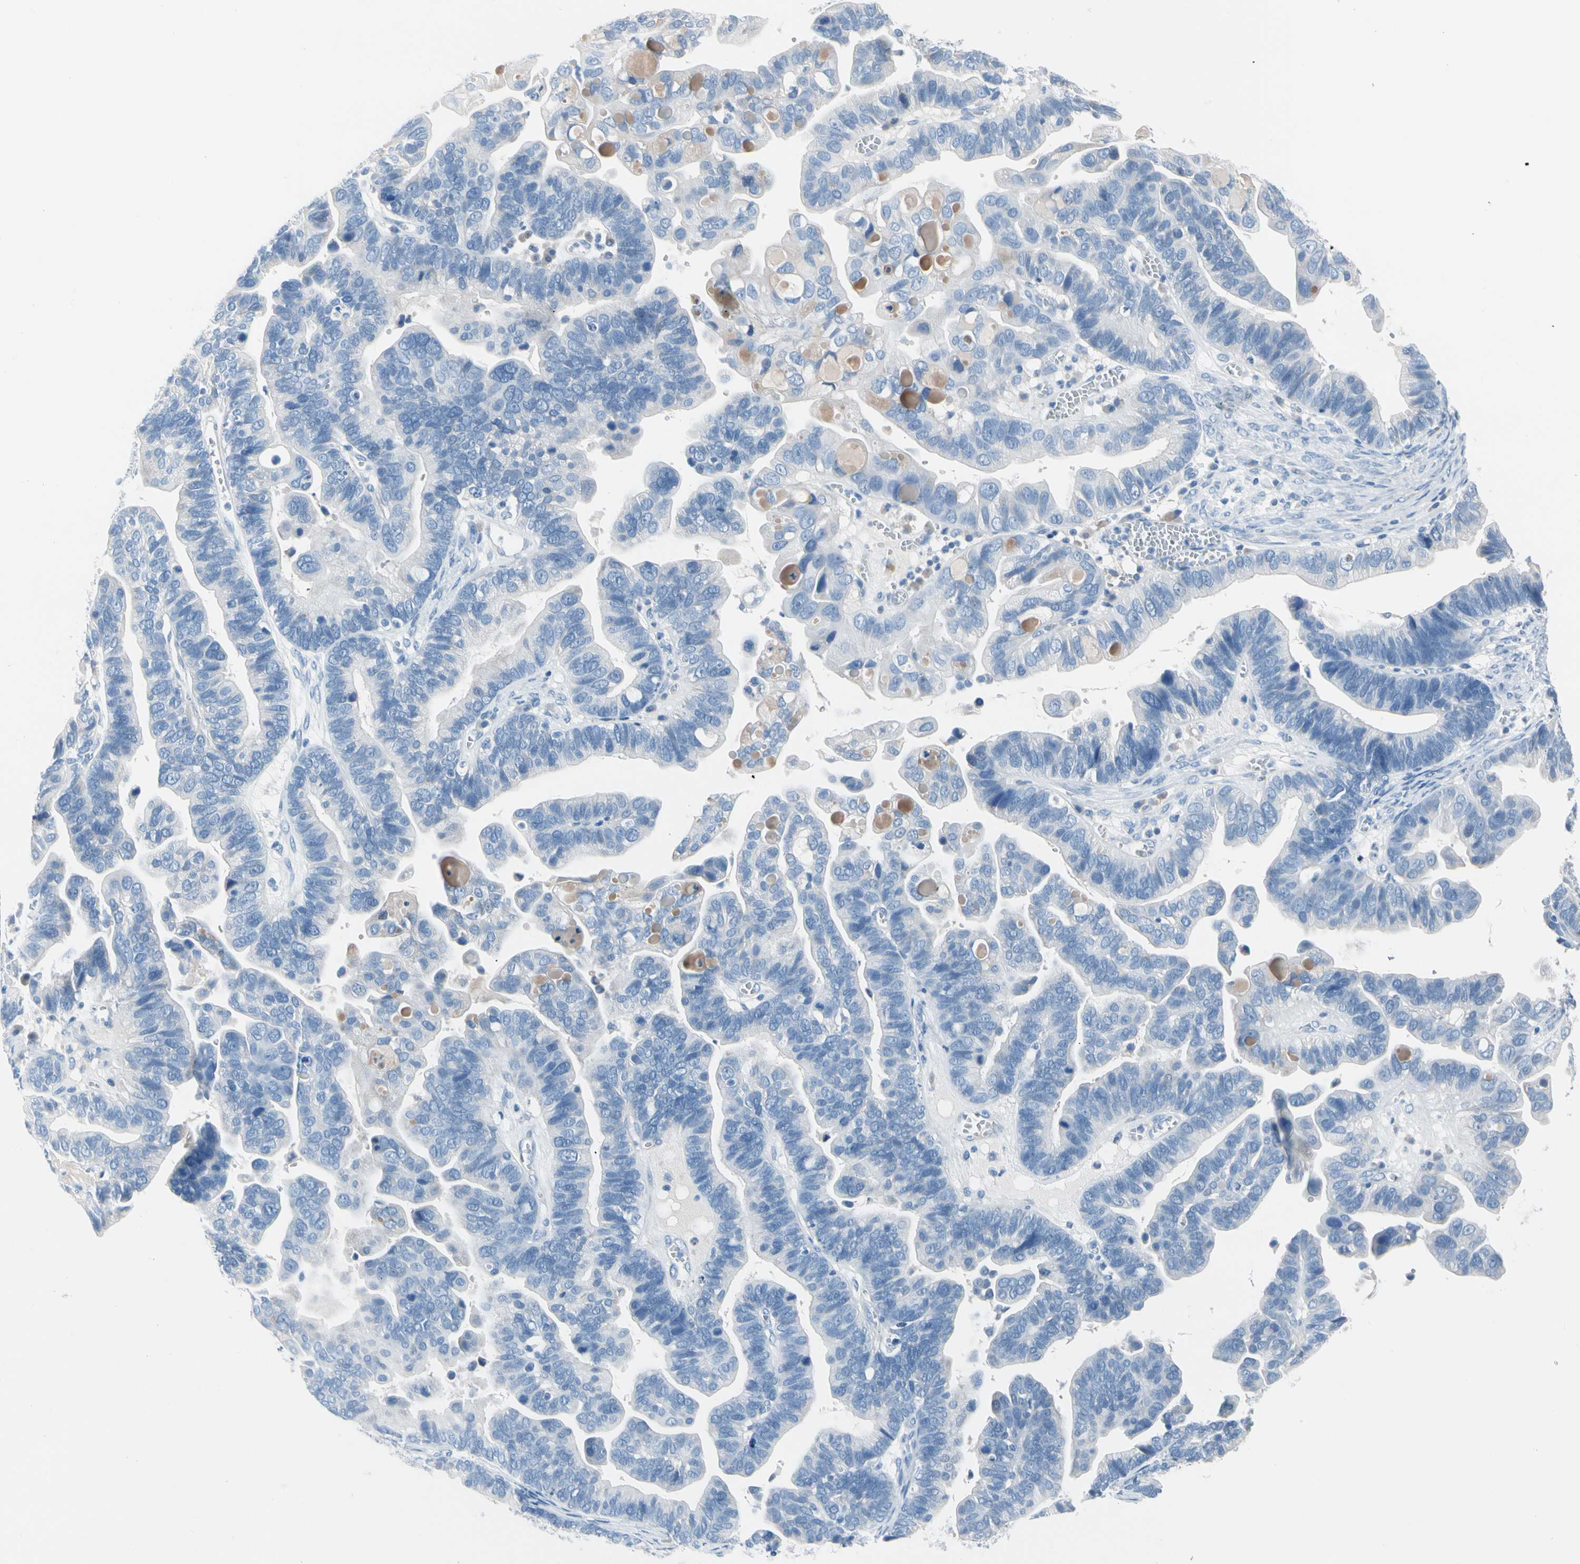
{"staining": {"intensity": "negative", "quantity": "none", "location": "none"}, "tissue": "ovarian cancer", "cell_type": "Tumor cells", "image_type": "cancer", "snomed": [{"axis": "morphology", "description": "Cystadenocarcinoma, serous, NOS"}, {"axis": "topography", "description": "Ovary"}], "caption": "IHC histopathology image of neoplastic tissue: human ovarian serous cystadenocarcinoma stained with DAB (3,3'-diaminobenzidine) demonstrates no significant protein staining in tumor cells.", "gene": "TPO", "patient": {"sex": "female", "age": 56}}